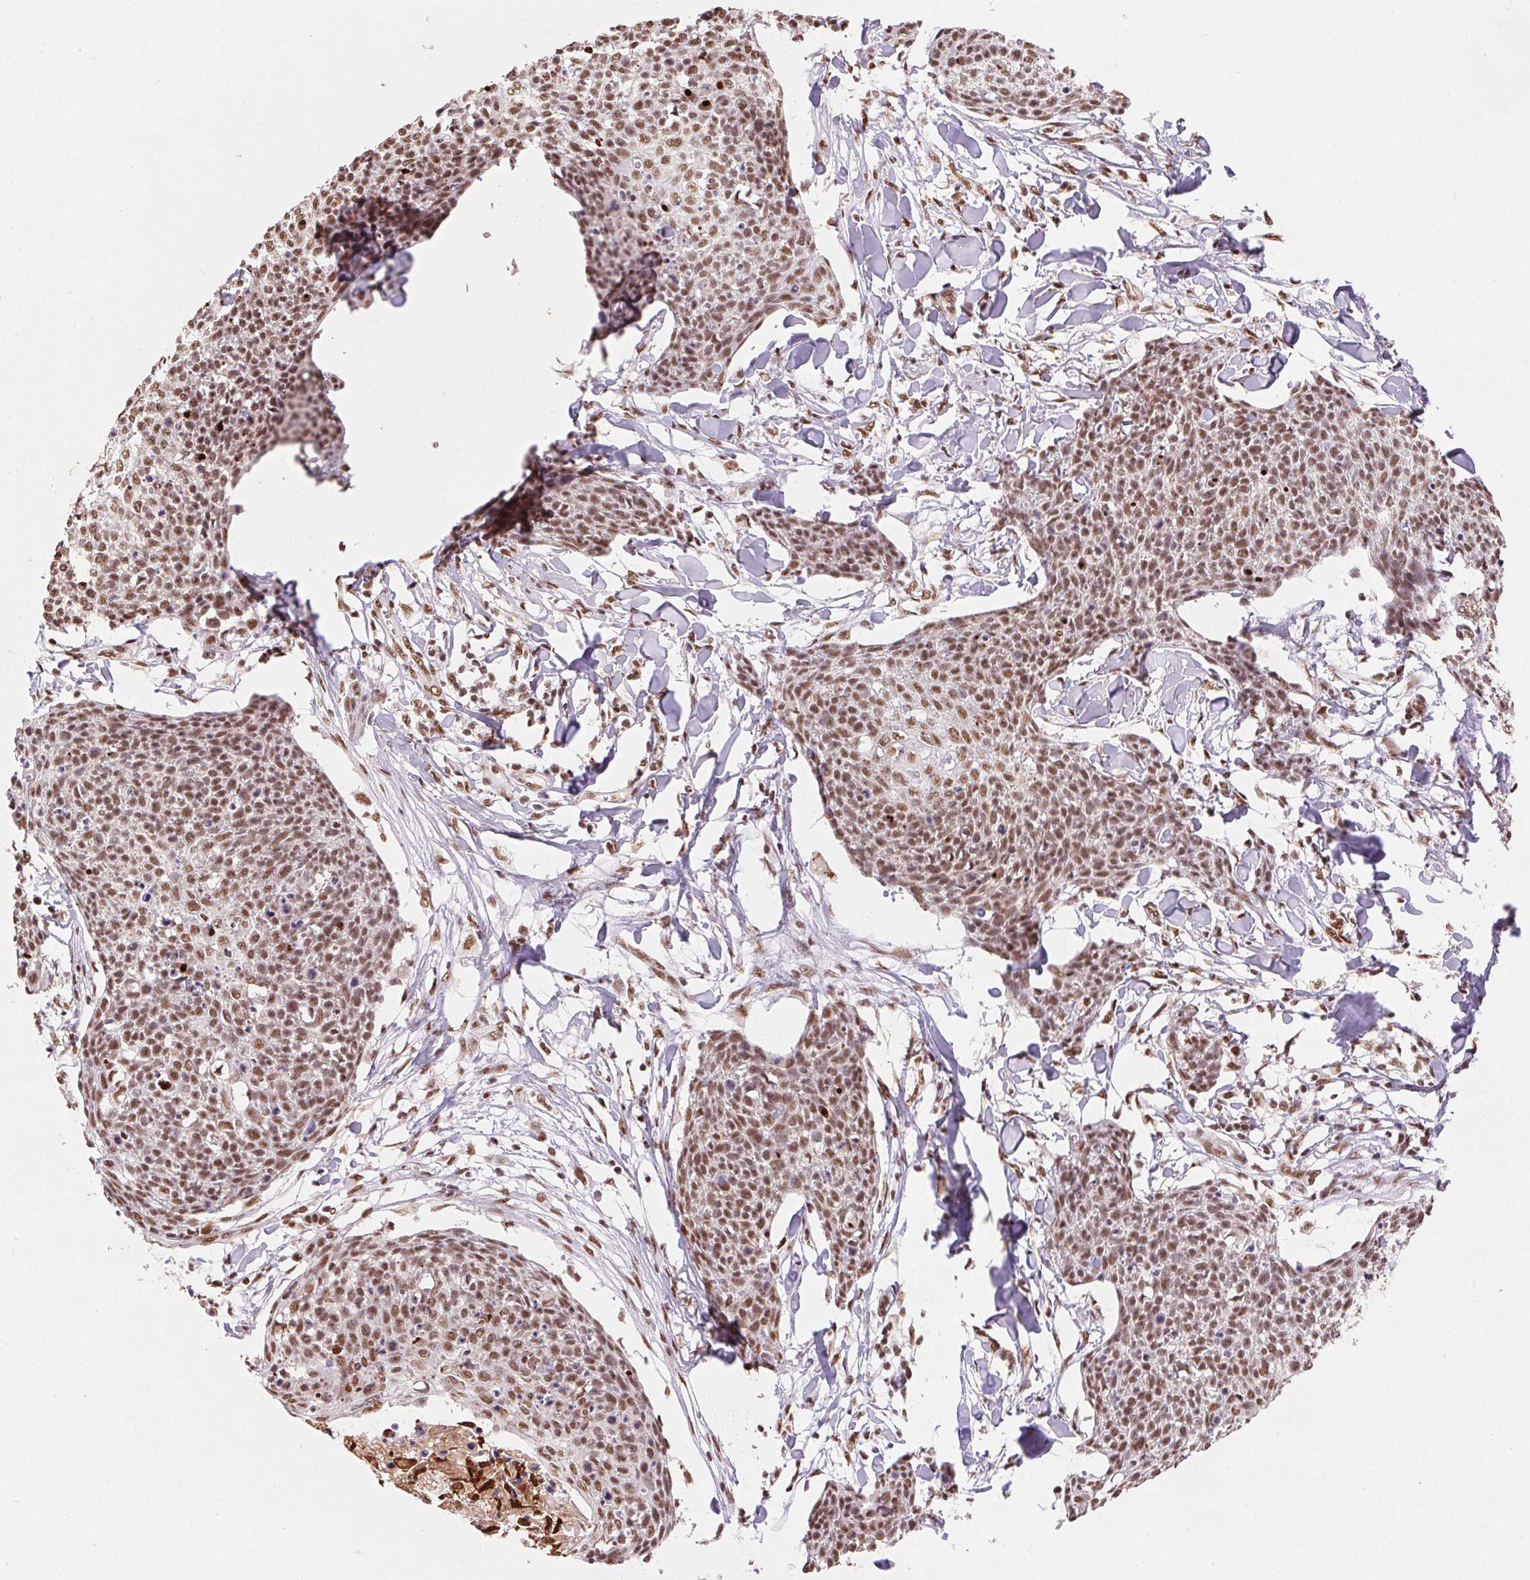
{"staining": {"intensity": "moderate", "quantity": ">75%", "location": "nuclear"}, "tissue": "skin cancer", "cell_type": "Tumor cells", "image_type": "cancer", "snomed": [{"axis": "morphology", "description": "Squamous cell carcinoma, NOS"}, {"axis": "topography", "description": "Skin"}, {"axis": "topography", "description": "Vulva"}], "caption": "A photomicrograph of skin cancer (squamous cell carcinoma) stained for a protein exhibits moderate nuclear brown staining in tumor cells.", "gene": "SNRPG", "patient": {"sex": "female", "age": 75}}